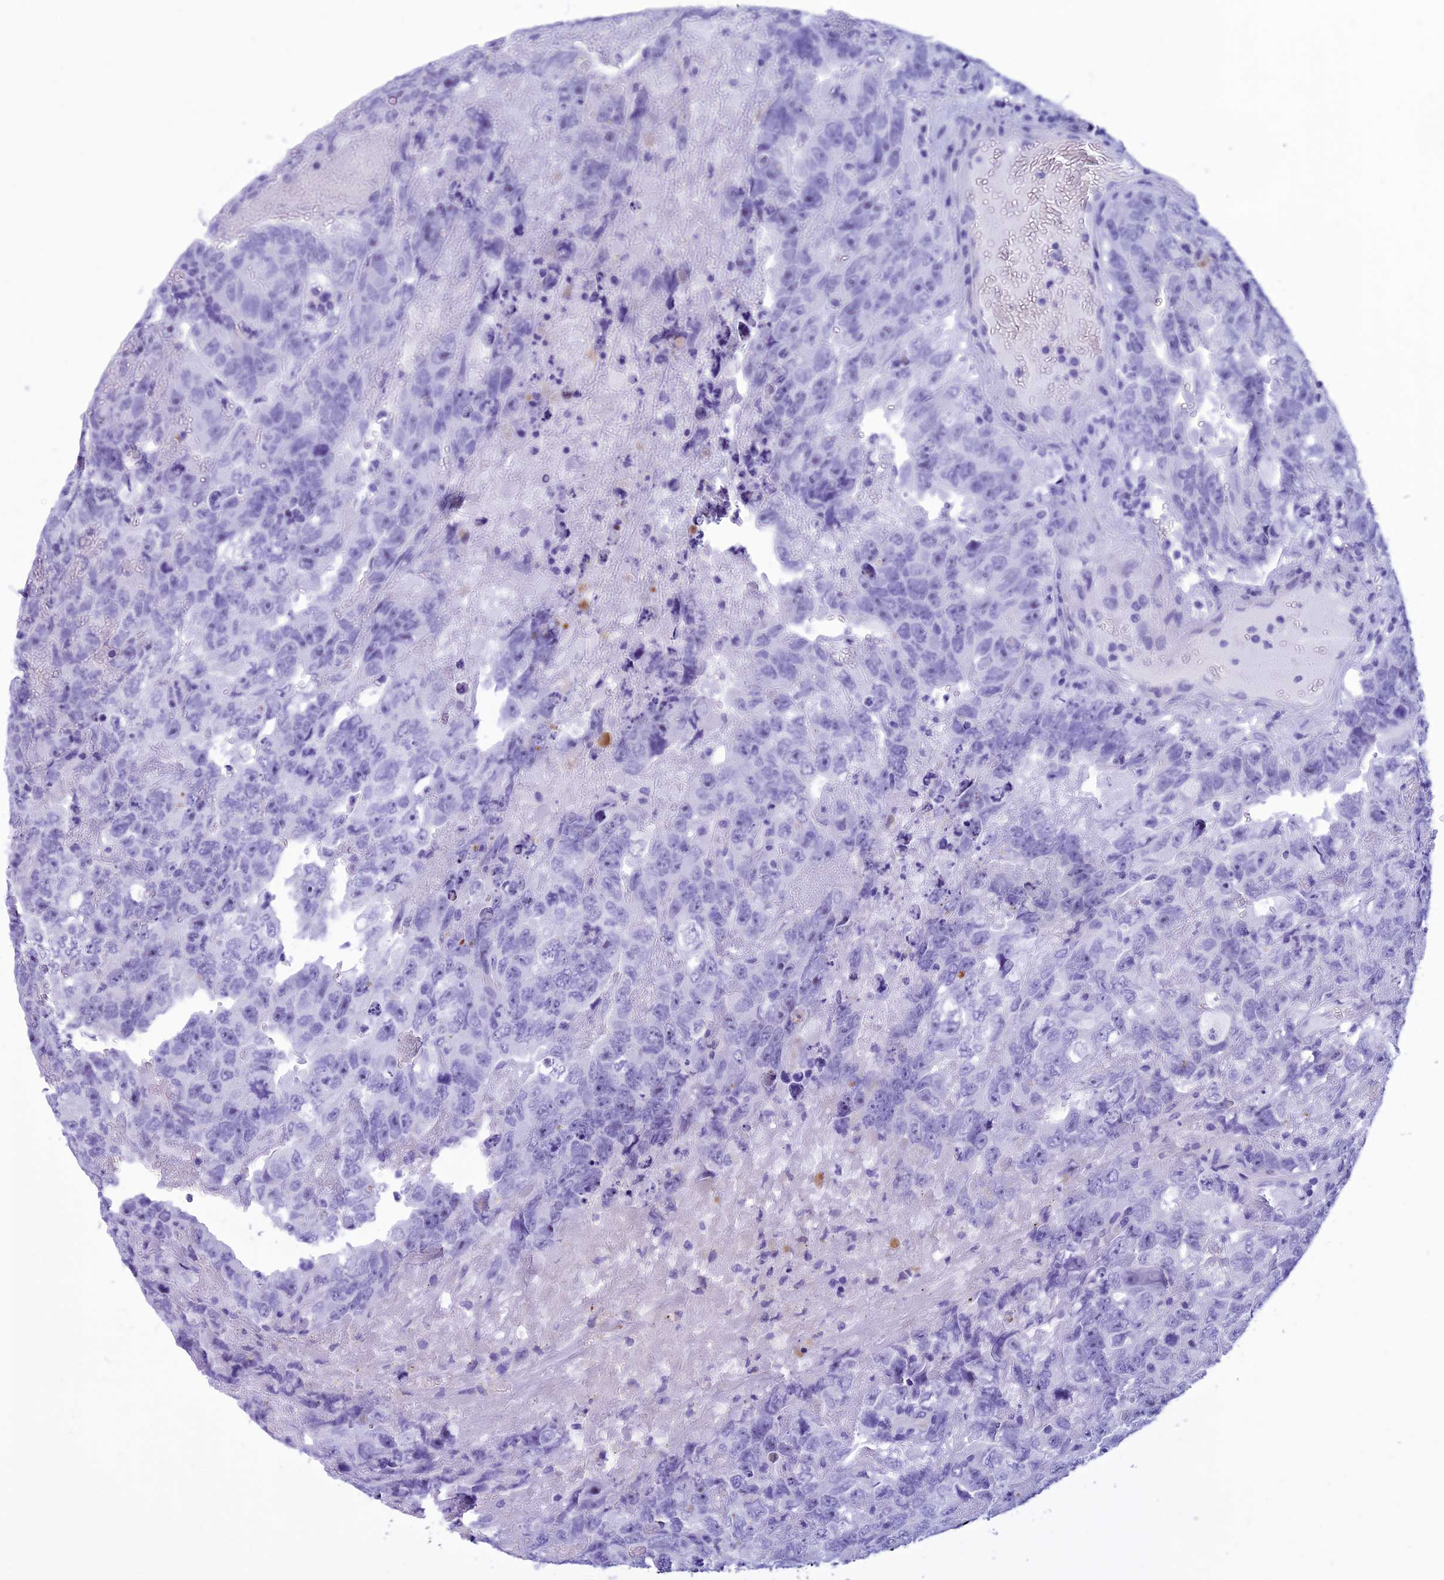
{"staining": {"intensity": "negative", "quantity": "none", "location": "none"}, "tissue": "testis cancer", "cell_type": "Tumor cells", "image_type": "cancer", "snomed": [{"axis": "morphology", "description": "Carcinoma, Embryonal, NOS"}, {"axis": "topography", "description": "Testis"}], "caption": "The photomicrograph exhibits no significant staining in tumor cells of testis cancer (embryonal carcinoma).", "gene": "KCTD14", "patient": {"sex": "male", "age": 45}}